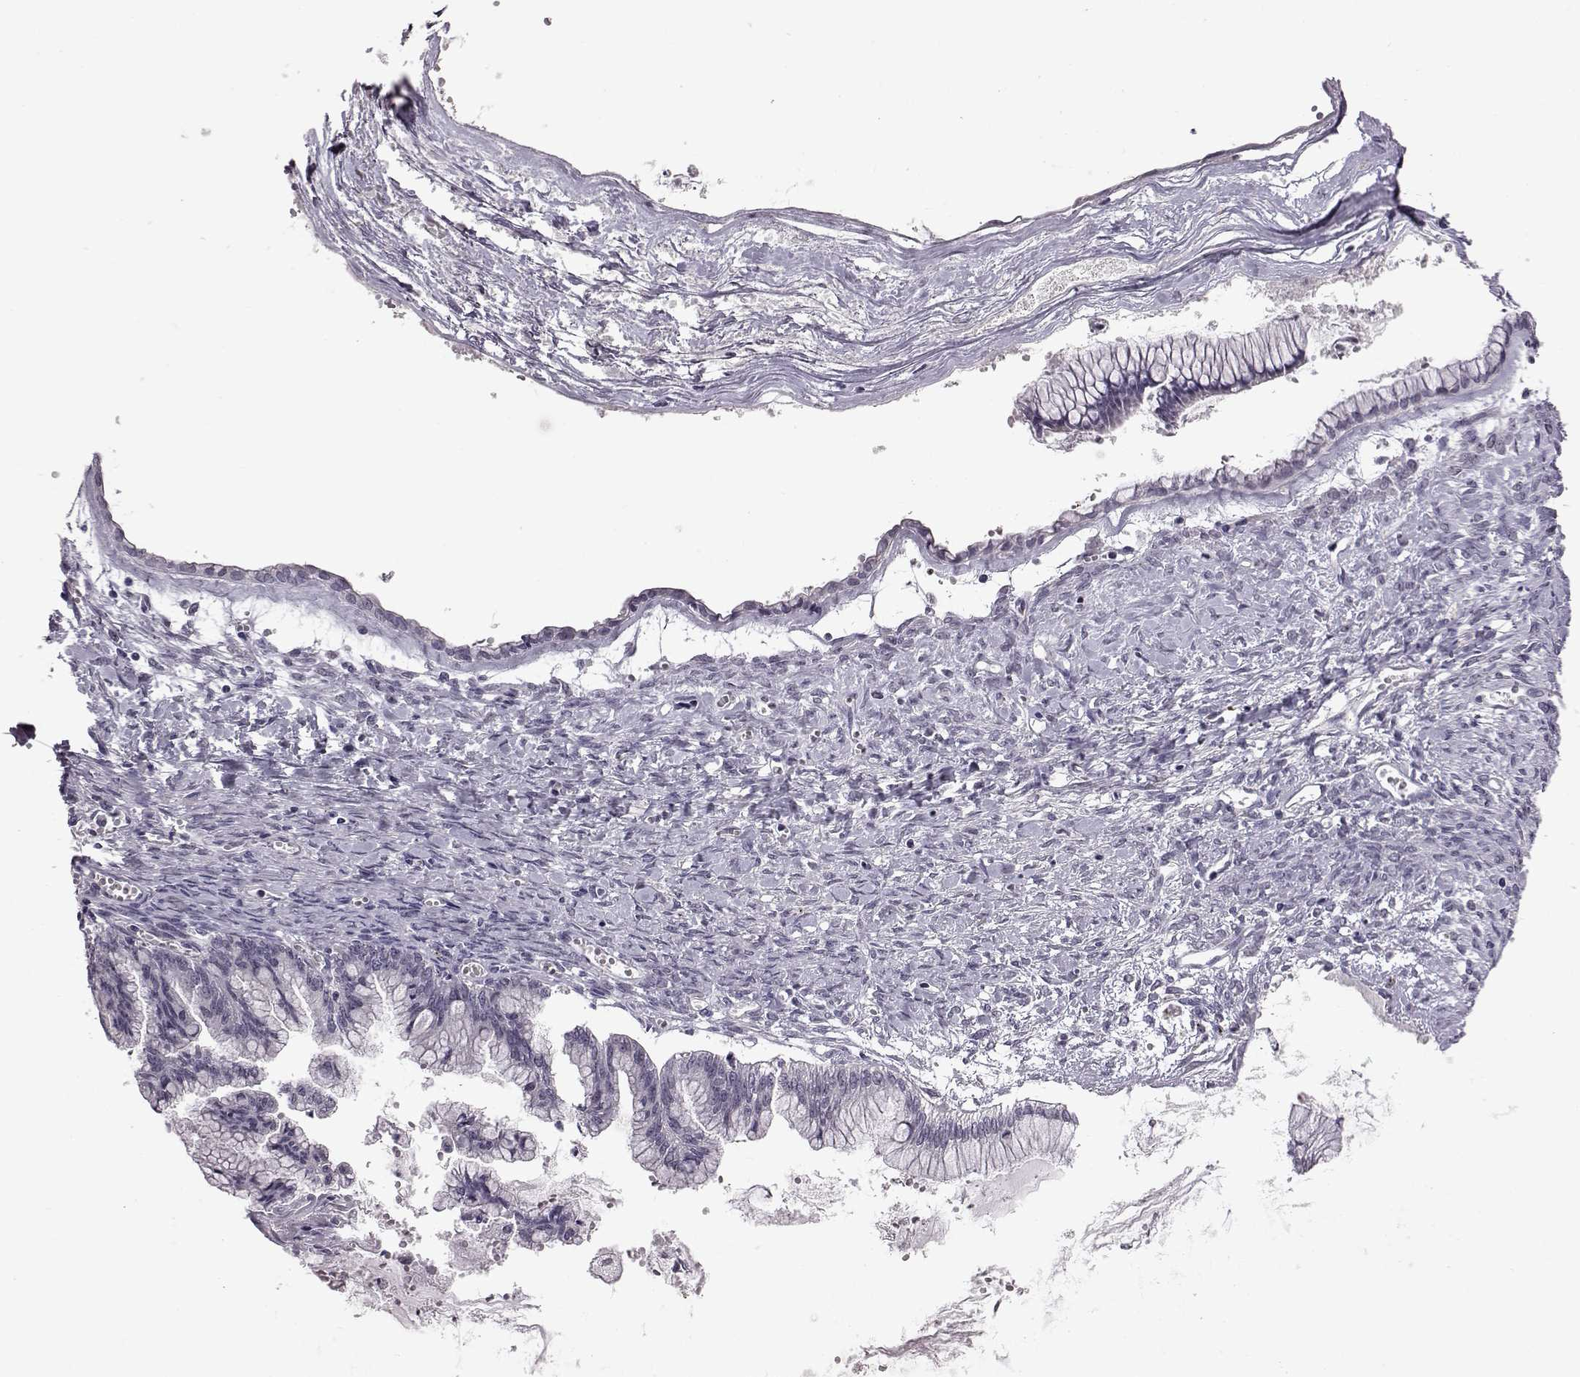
{"staining": {"intensity": "negative", "quantity": "none", "location": "none"}, "tissue": "ovarian cancer", "cell_type": "Tumor cells", "image_type": "cancer", "snomed": [{"axis": "morphology", "description": "Cystadenocarcinoma, mucinous, NOS"}, {"axis": "topography", "description": "Ovary"}], "caption": "High power microscopy histopathology image of an immunohistochemistry (IHC) image of ovarian cancer (mucinous cystadenocarcinoma), revealing no significant expression in tumor cells.", "gene": "C10orf62", "patient": {"sex": "female", "age": 67}}